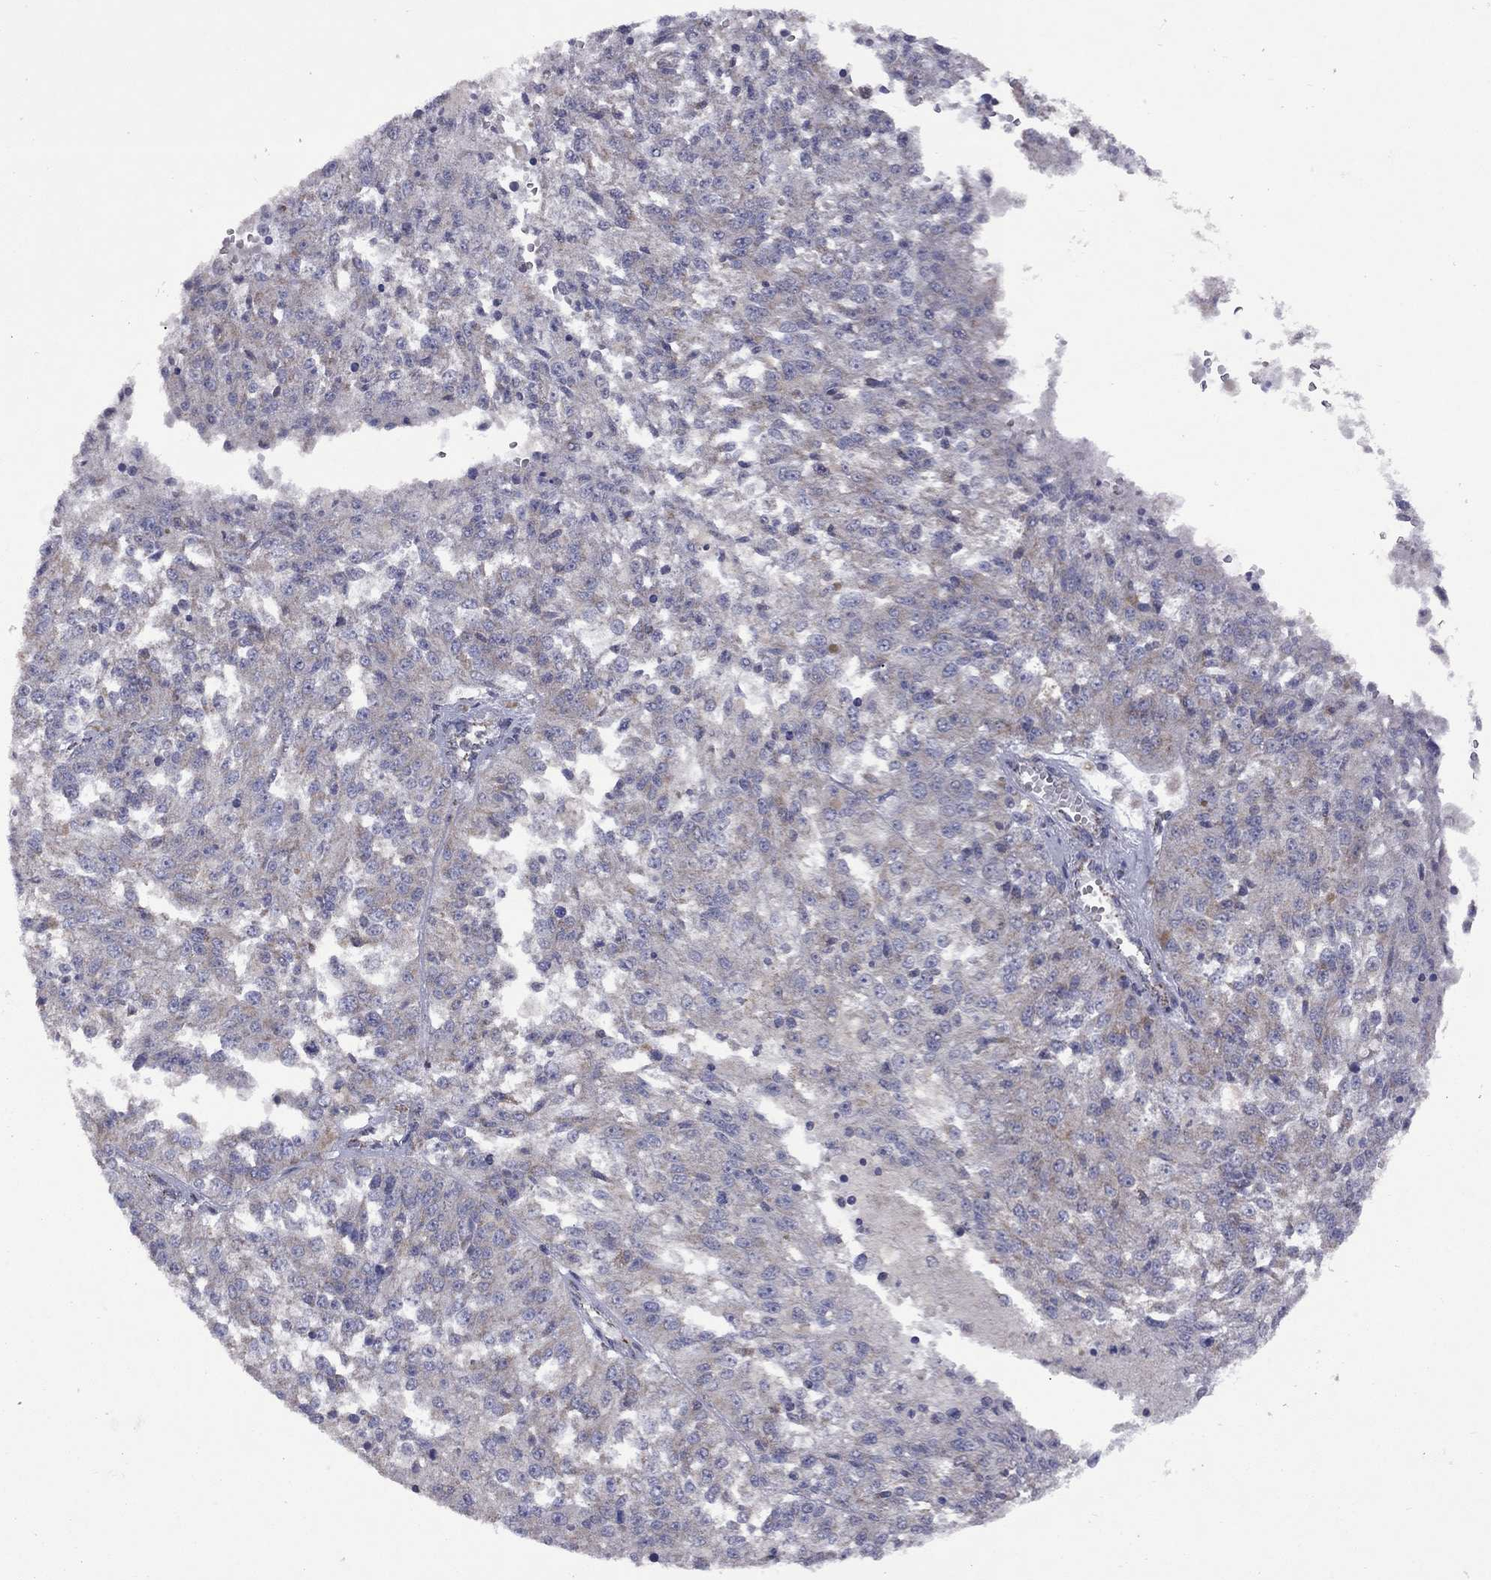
{"staining": {"intensity": "weak", "quantity": ">75%", "location": "cytoplasmic/membranous"}, "tissue": "melanoma", "cell_type": "Tumor cells", "image_type": "cancer", "snomed": [{"axis": "morphology", "description": "Malignant melanoma, Metastatic site"}, {"axis": "topography", "description": "Lymph node"}], "caption": "Melanoma stained for a protein (brown) shows weak cytoplasmic/membranous positive positivity in about >75% of tumor cells.", "gene": "NDUFB1", "patient": {"sex": "female", "age": 64}}